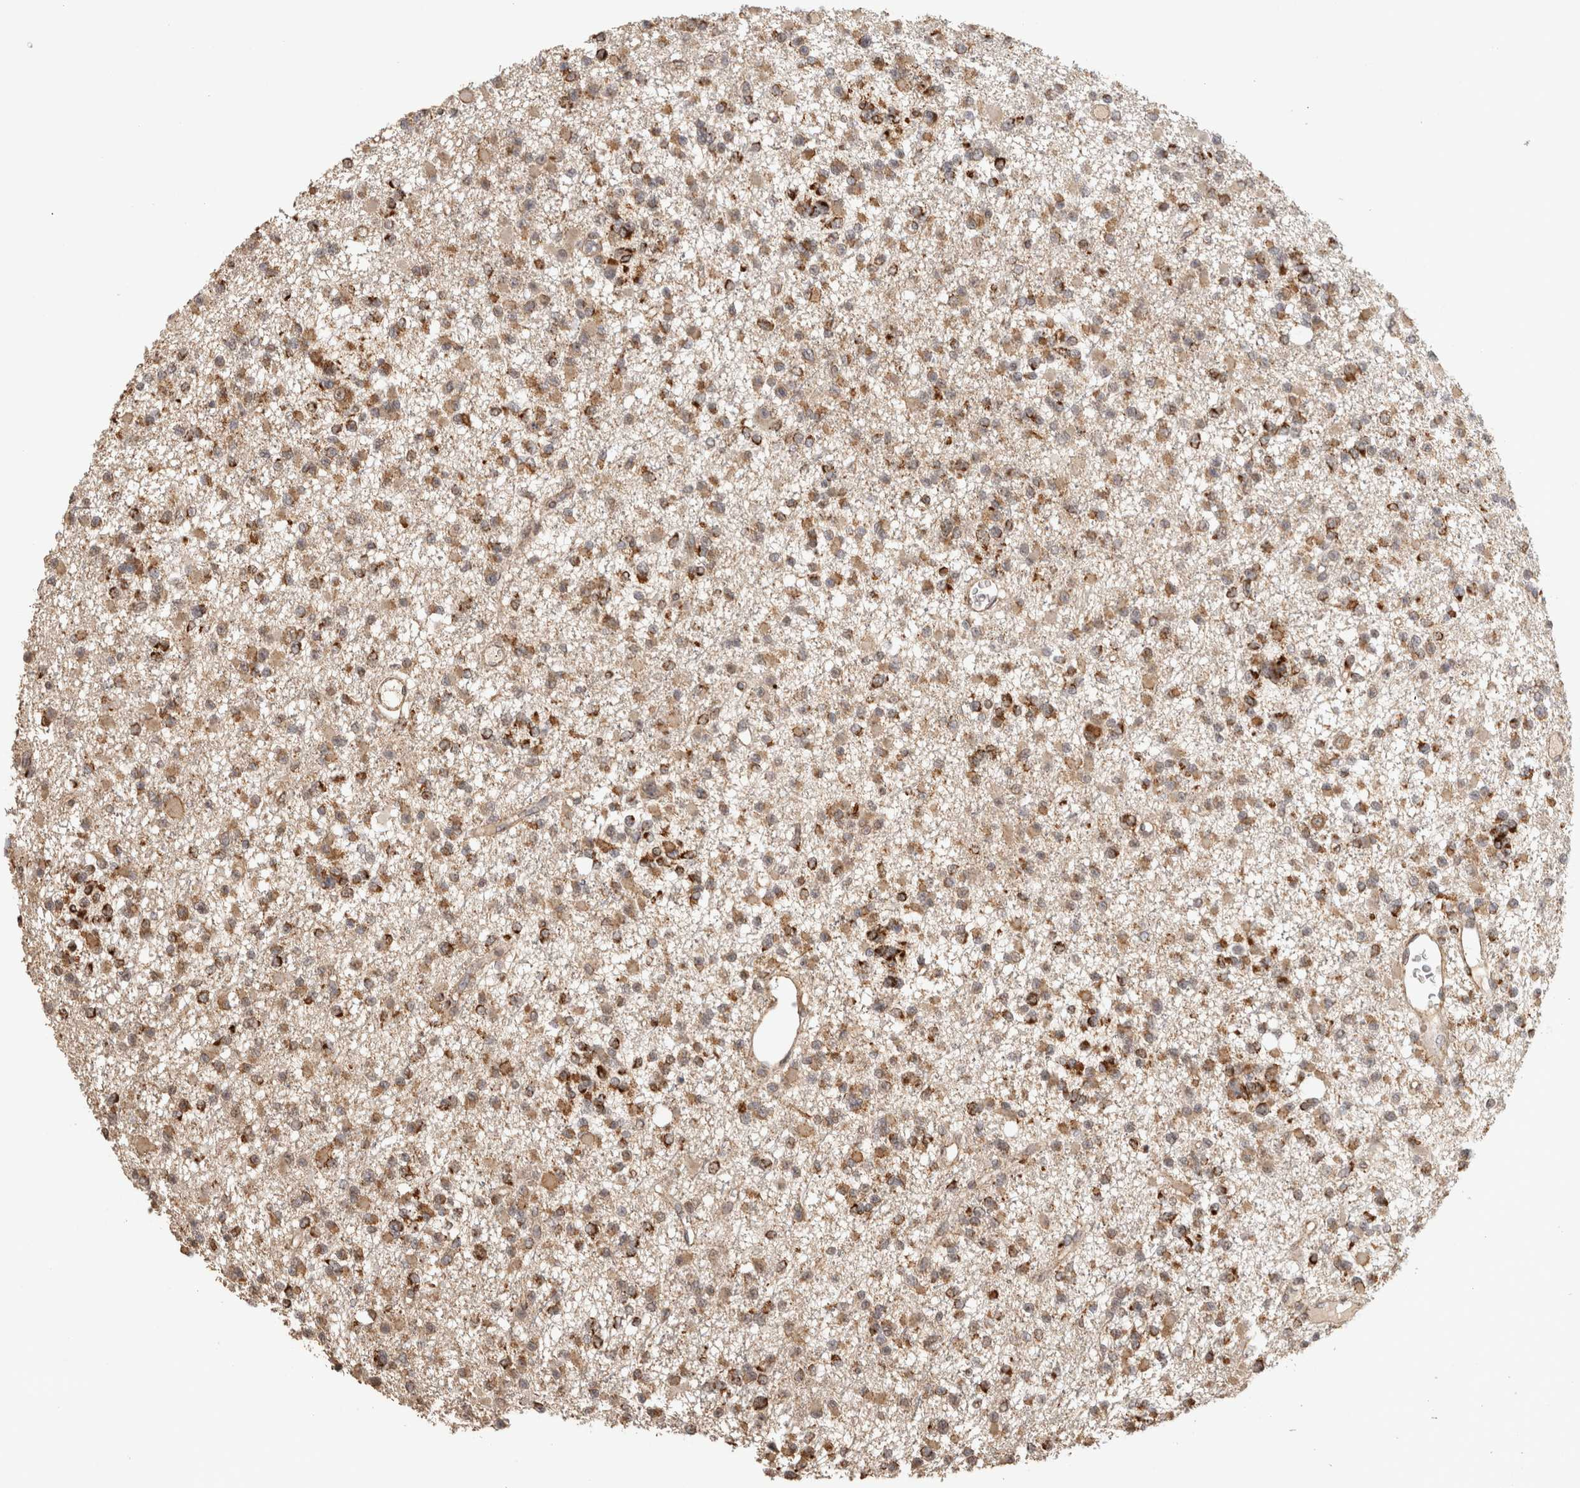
{"staining": {"intensity": "moderate", "quantity": ">75%", "location": "cytoplasmic/membranous"}, "tissue": "glioma", "cell_type": "Tumor cells", "image_type": "cancer", "snomed": [{"axis": "morphology", "description": "Glioma, malignant, Low grade"}, {"axis": "topography", "description": "Brain"}], "caption": "Brown immunohistochemical staining in human malignant low-grade glioma shows moderate cytoplasmic/membranous staining in about >75% of tumor cells. (brown staining indicates protein expression, while blue staining denotes nuclei).", "gene": "BNIP3L", "patient": {"sex": "female", "age": 22}}